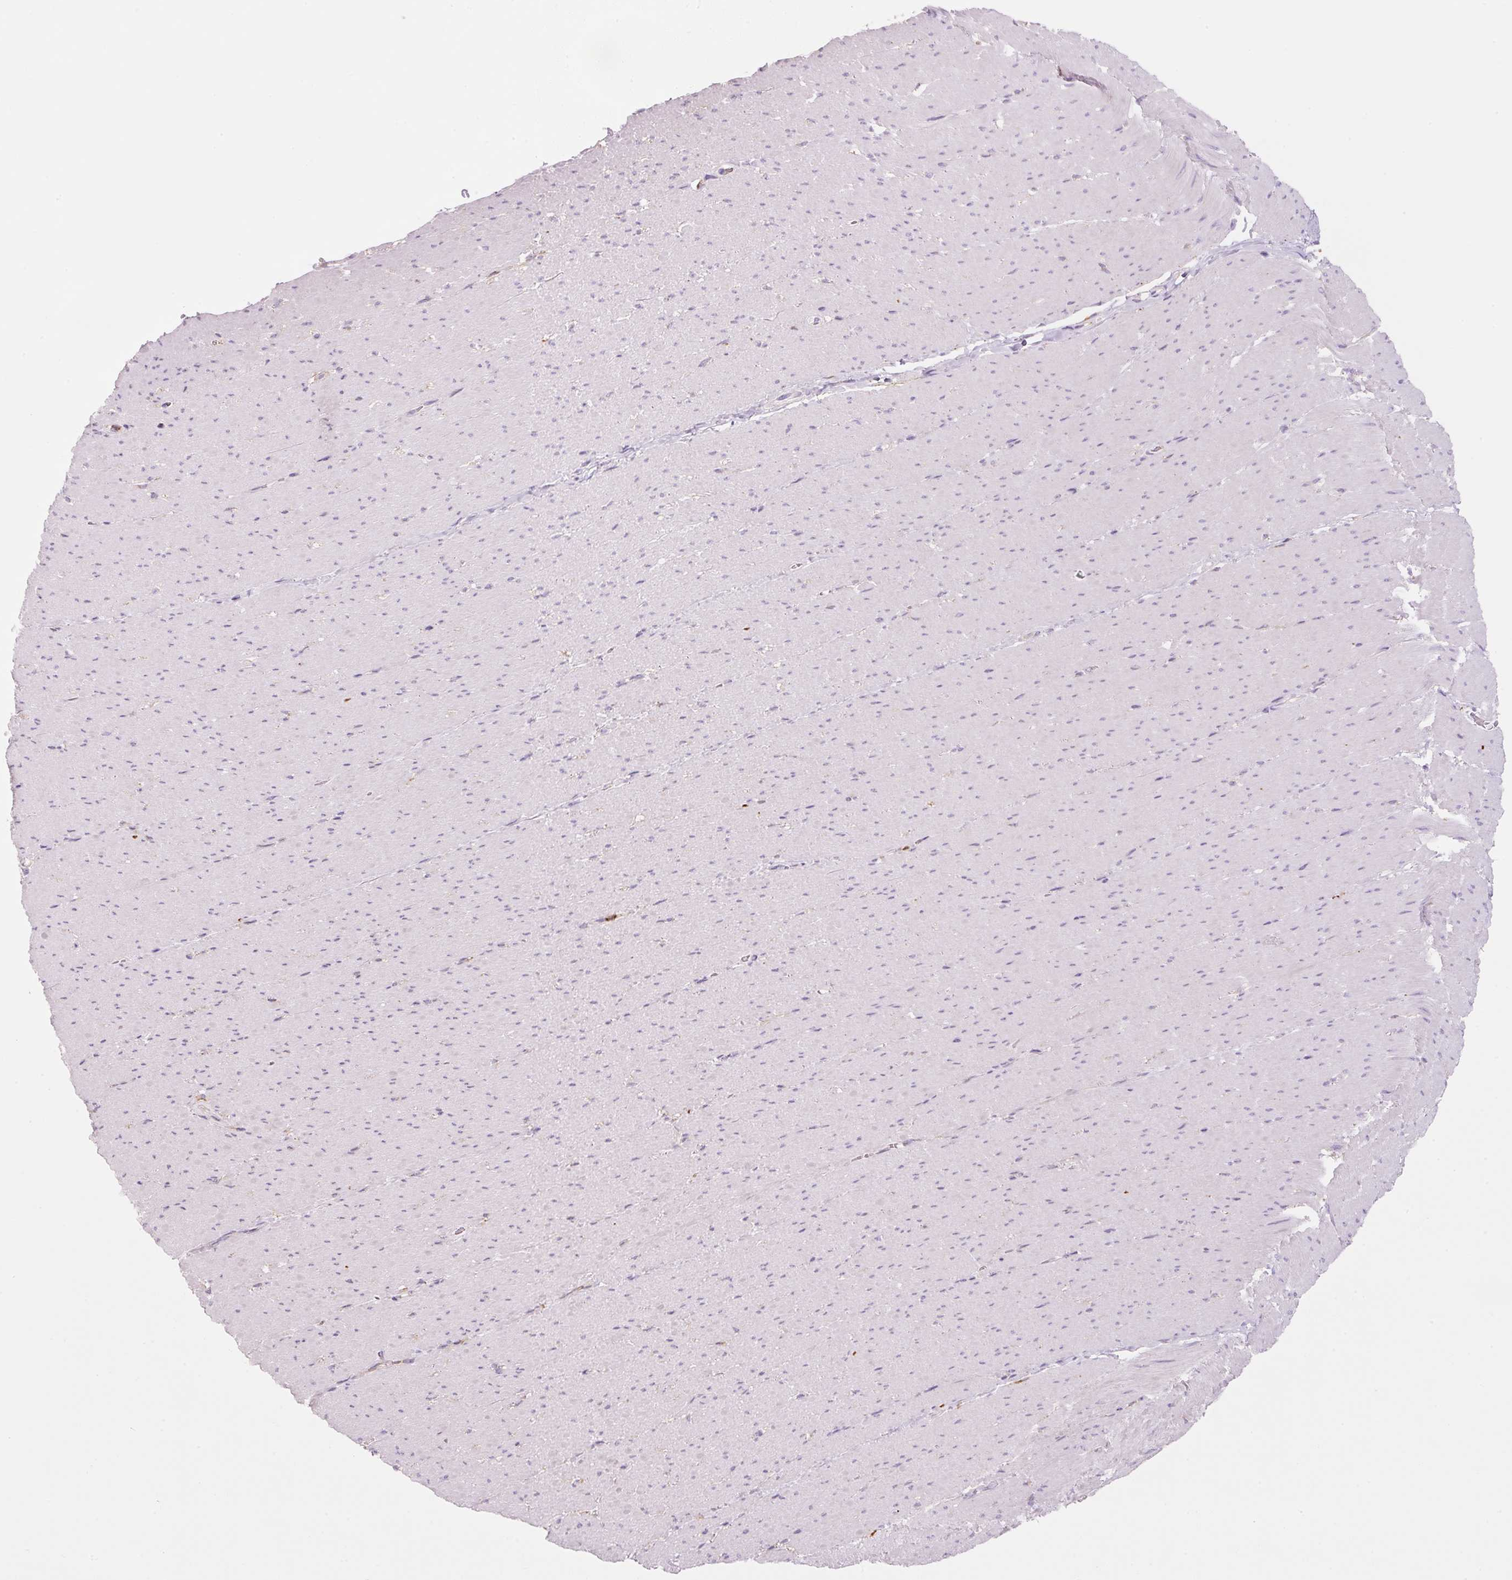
{"staining": {"intensity": "weak", "quantity": "25%-75%", "location": "cytoplasmic/membranous"}, "tissue": "smooth muscle", "cell_type": "Smooth muscle cells", "image_type": "normal", "snomed": [{"axis": "morphology", "description": "Normal tissue, NOS"}, {"axis": "topography", "description": "Smooth muscle"}, {"axis": "topography", "description": "Rectum"}], "caption": "Normal smooth muscle reveals weak cytoplasmic/membranous positivity in about 25%-75% of smooth muscle cells, visualized by immunohistochemistry.", "gene": "TMC8", "patient": {"sex": "male", "age": 53}}